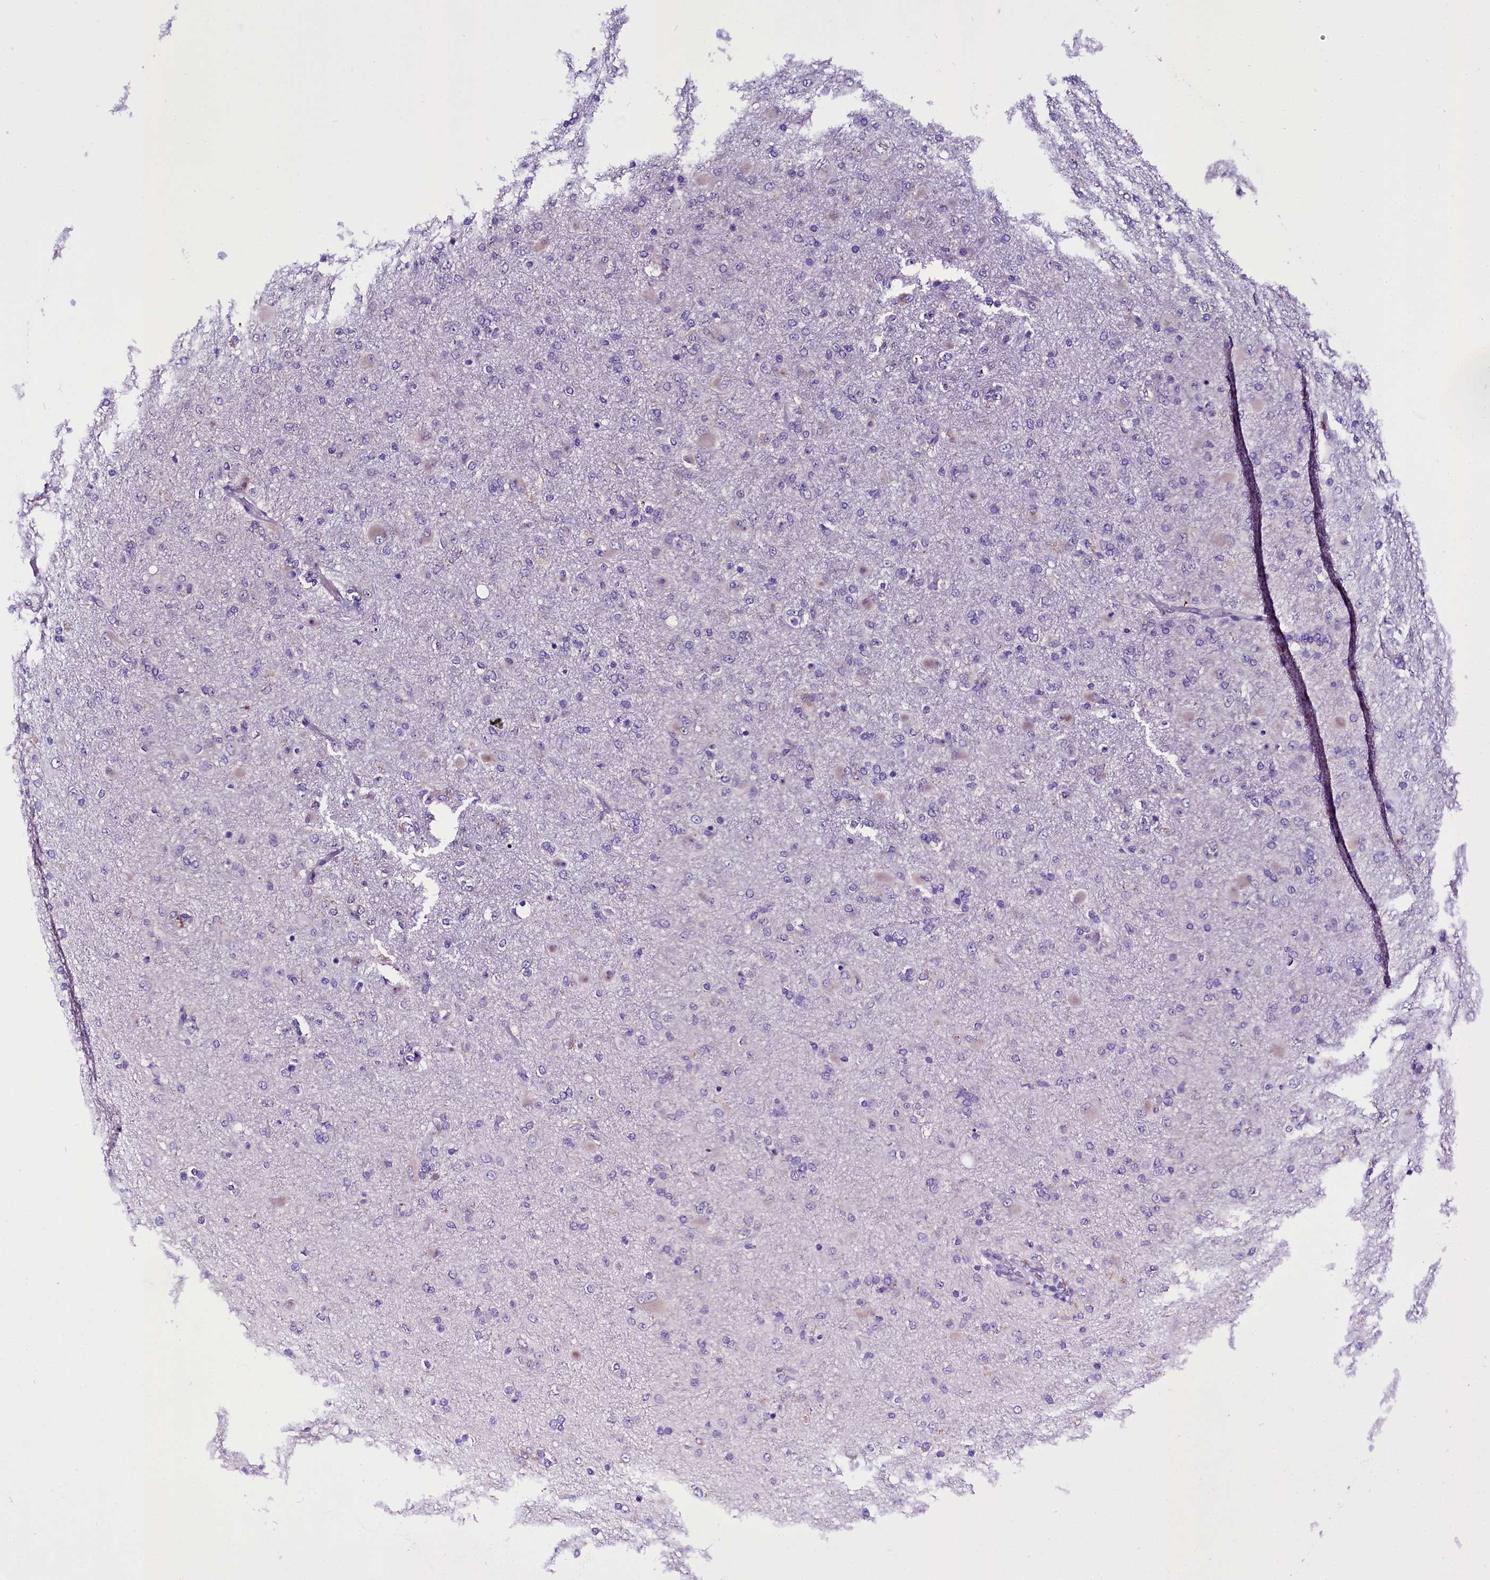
{"staining": {"intensity": "negative", "quantity": "none", "location": "none"}, "tissue": "glioma", "cell_type": "Tumor cells", "image_type": "cancer", "snomed": [{"axis": "morphology", "description": "Glioma, malignant, Low grade"}, {"axis": "topography", "description": "Brain"}], "caption": "Tumor cells are negative for brown protein staining in glioma. (Immunohistochemistry (ihc), brightfield microscopy, high magnification).", "gene": "A2ML1", "patient": {"sex": "male", "age": 65}}